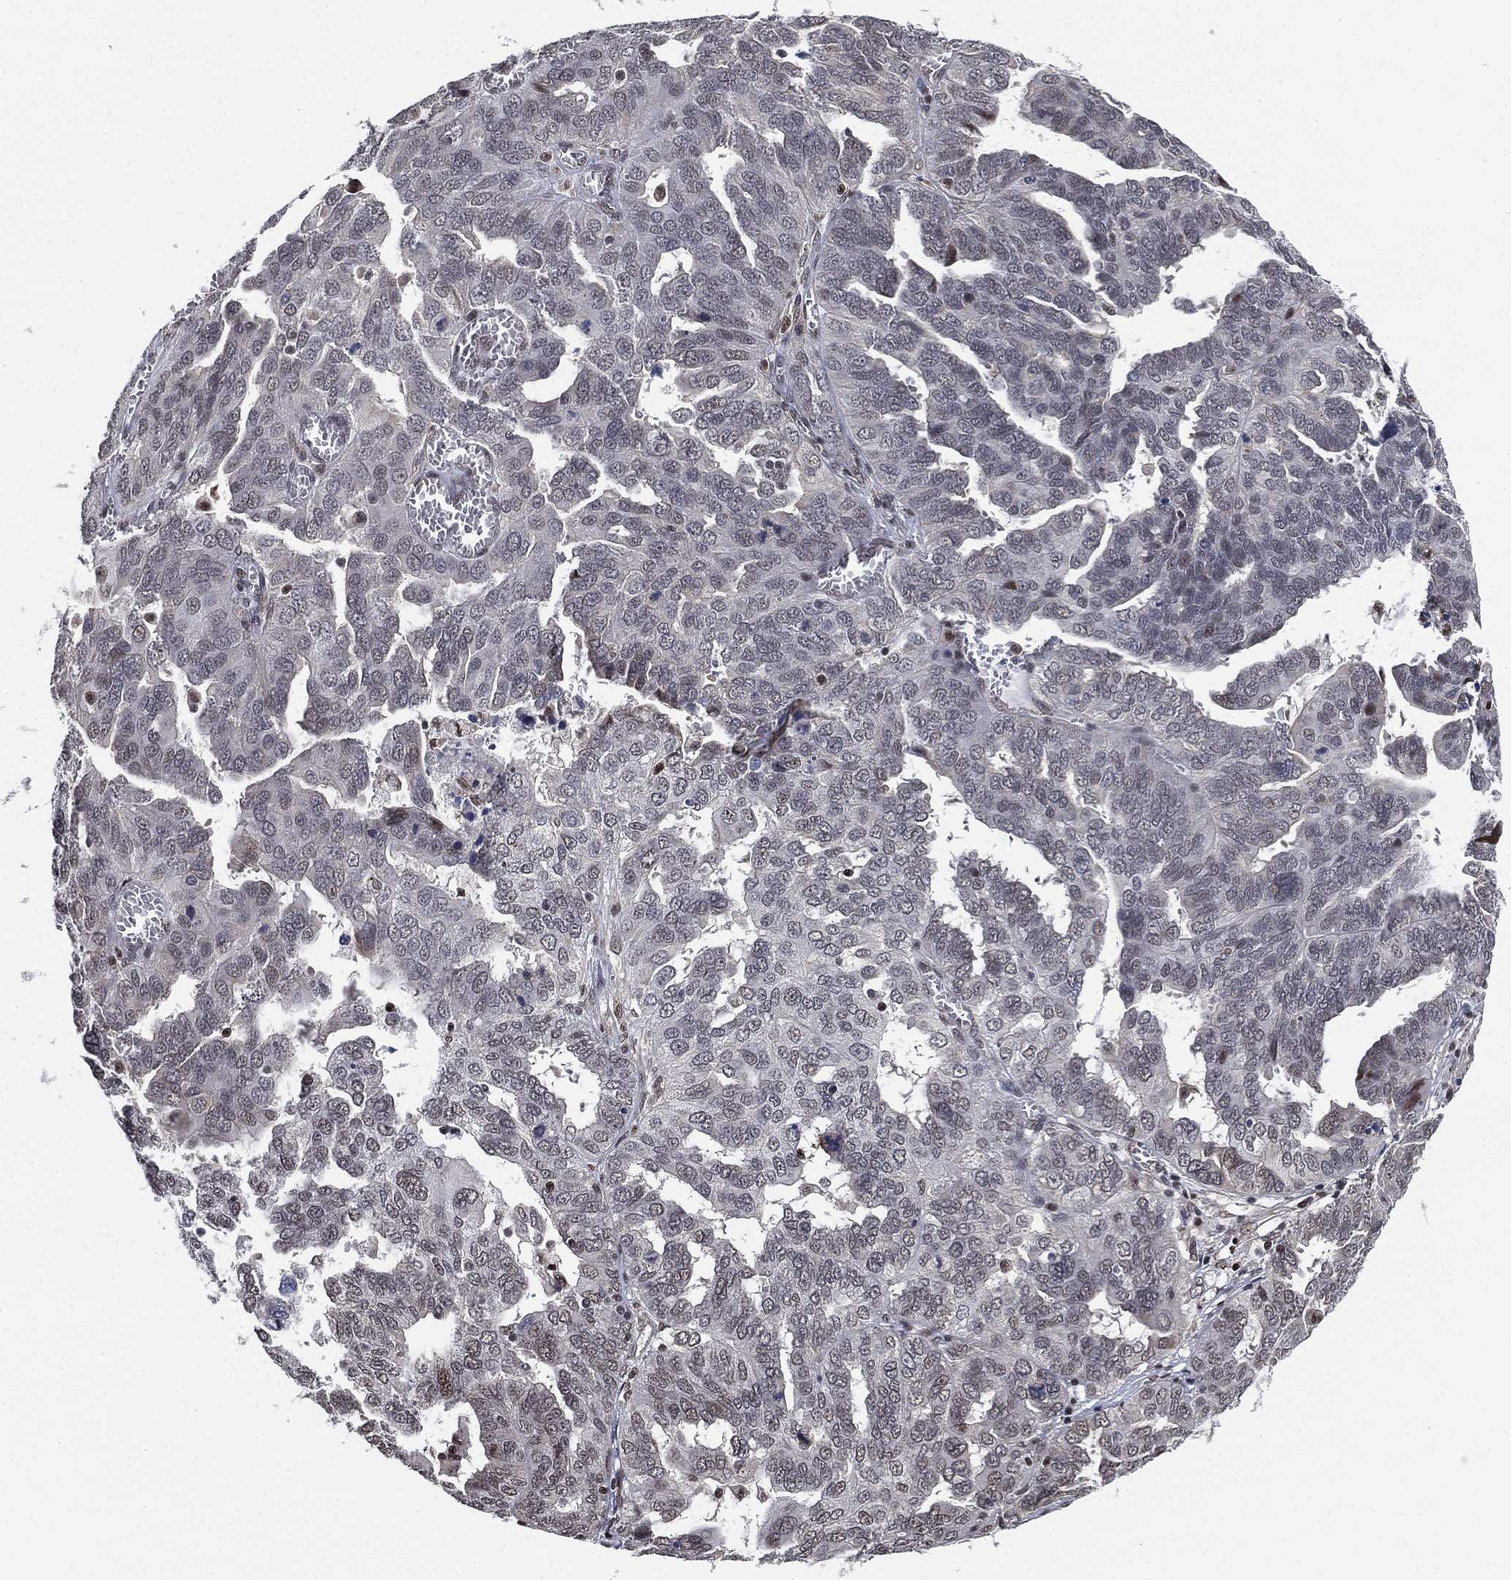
{"staining": {"intensity": "negative", "quantity": "none", "location": "none"}, "tissue": "ovarian cancer", "cell_type": "Tumor cells", "image_type": "cancer", "snomed": [{"axis": "morphology", "description": "Carcinoma, endometroid"}, {"axis": "topography", "description": "Soft tissue"}, {"axis": "topography", "description": "Ovary"}], "caption": "The micrograph displays no significant positivity in tumor cells of endometroid carcinoma (ovarian).", "gene": "ZSCAN30", "patient": {"sex": "female", "age": 52}}